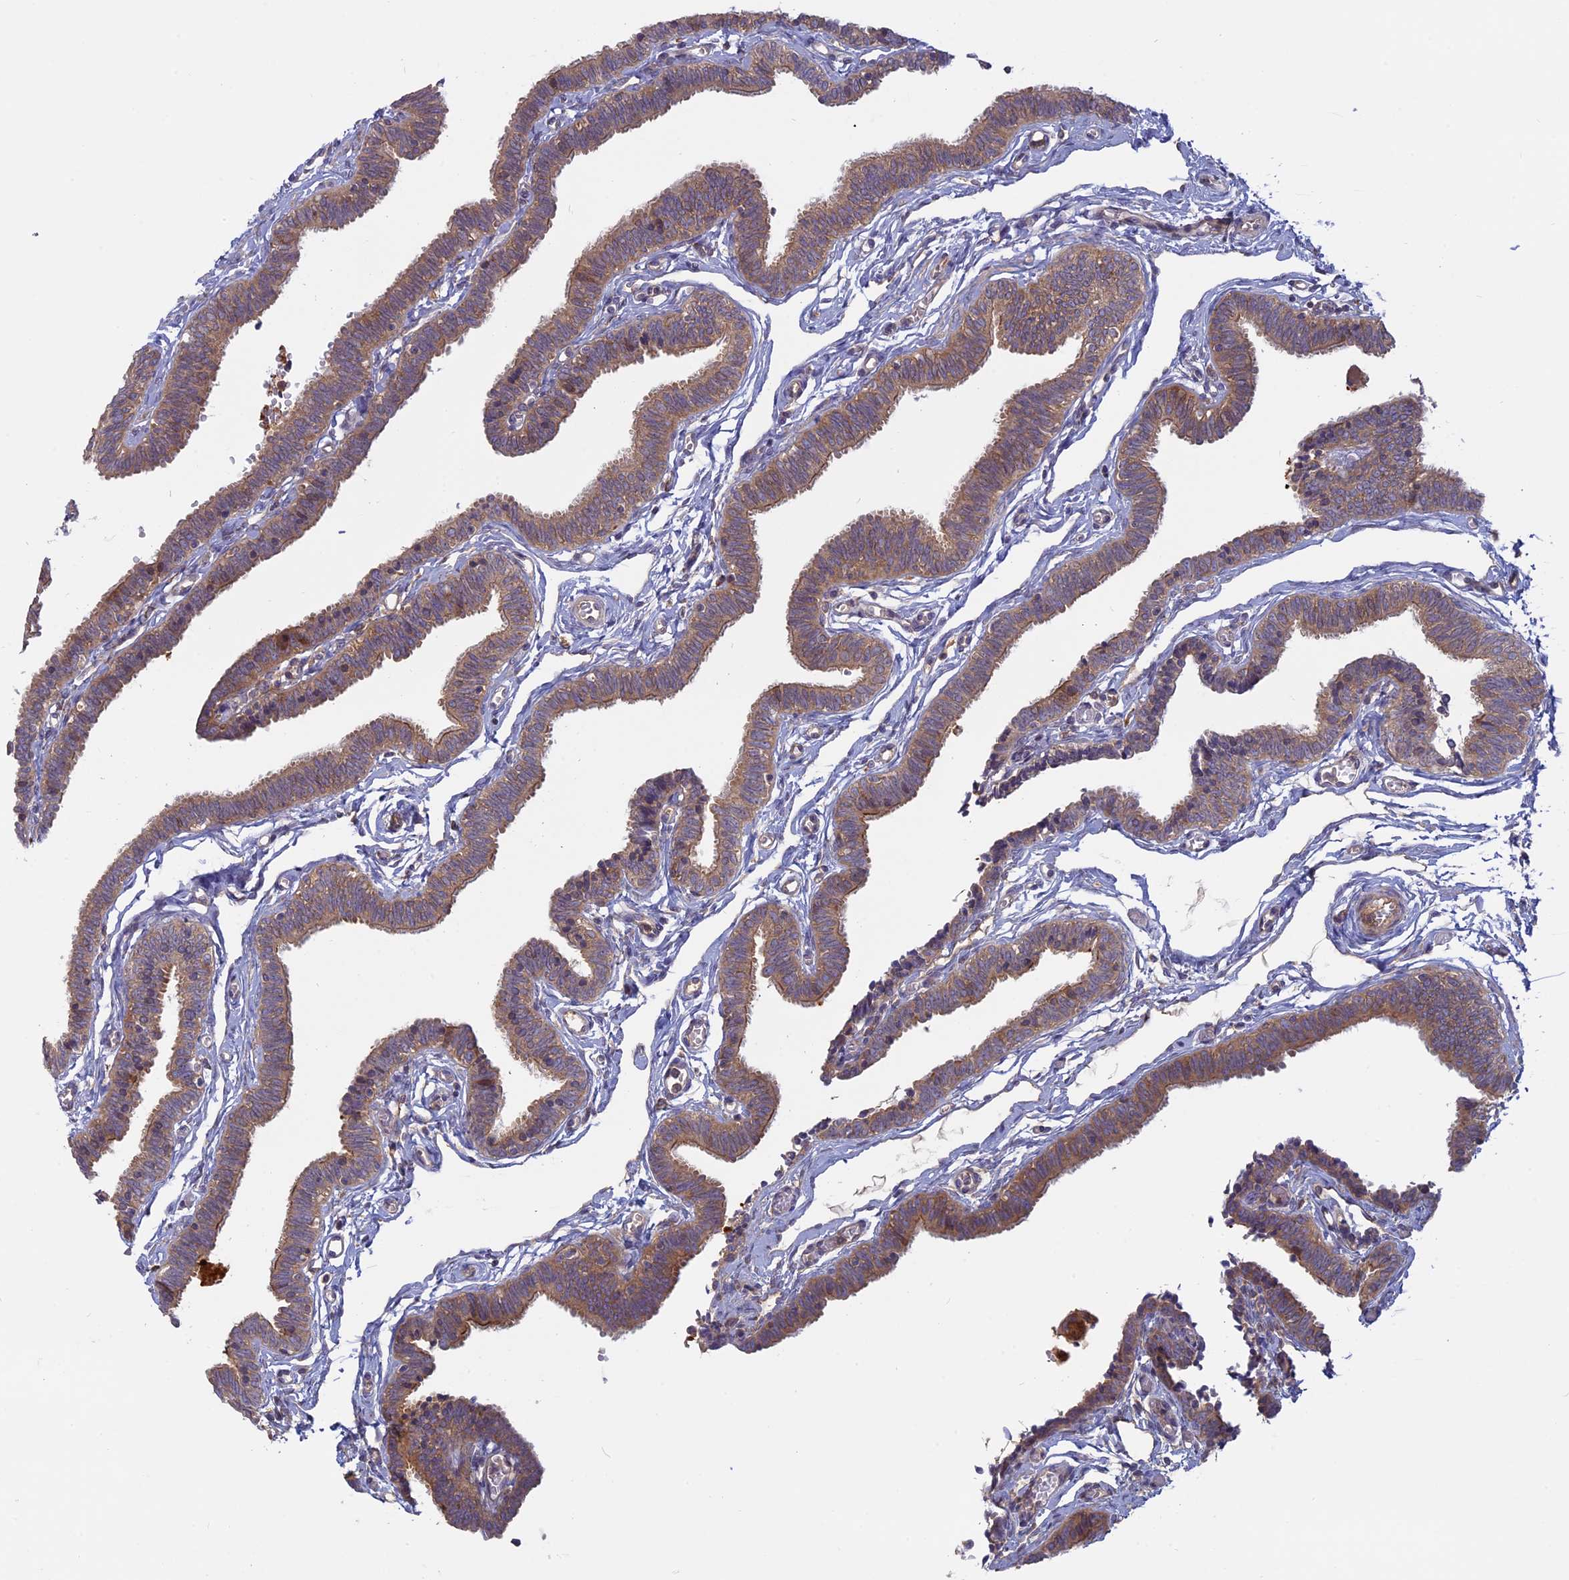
{"staining": {"intensity": "moderate", "quantity": ">75%", "location": "cytoplasmic/membranous"}, "tissue": "fallopian tube", "cell_type": "Glandular cells", "image_type": "normal", "snomed": [{"axis": "morphology", "description": "Normal tissue, NOS"}, {"axis": "topography", "description": "Fallopian tube"}, {"axis": "topography", "description": "Ovary"}], "caption": "Unremarkable fallopian tube displays moderate cytoplasmic/membranous staining in approximately >75% of glandular cells, visualized by immunohistochemistry.", "gene": "TMEM208", "patient": {"sex": "female", "age": 23}}